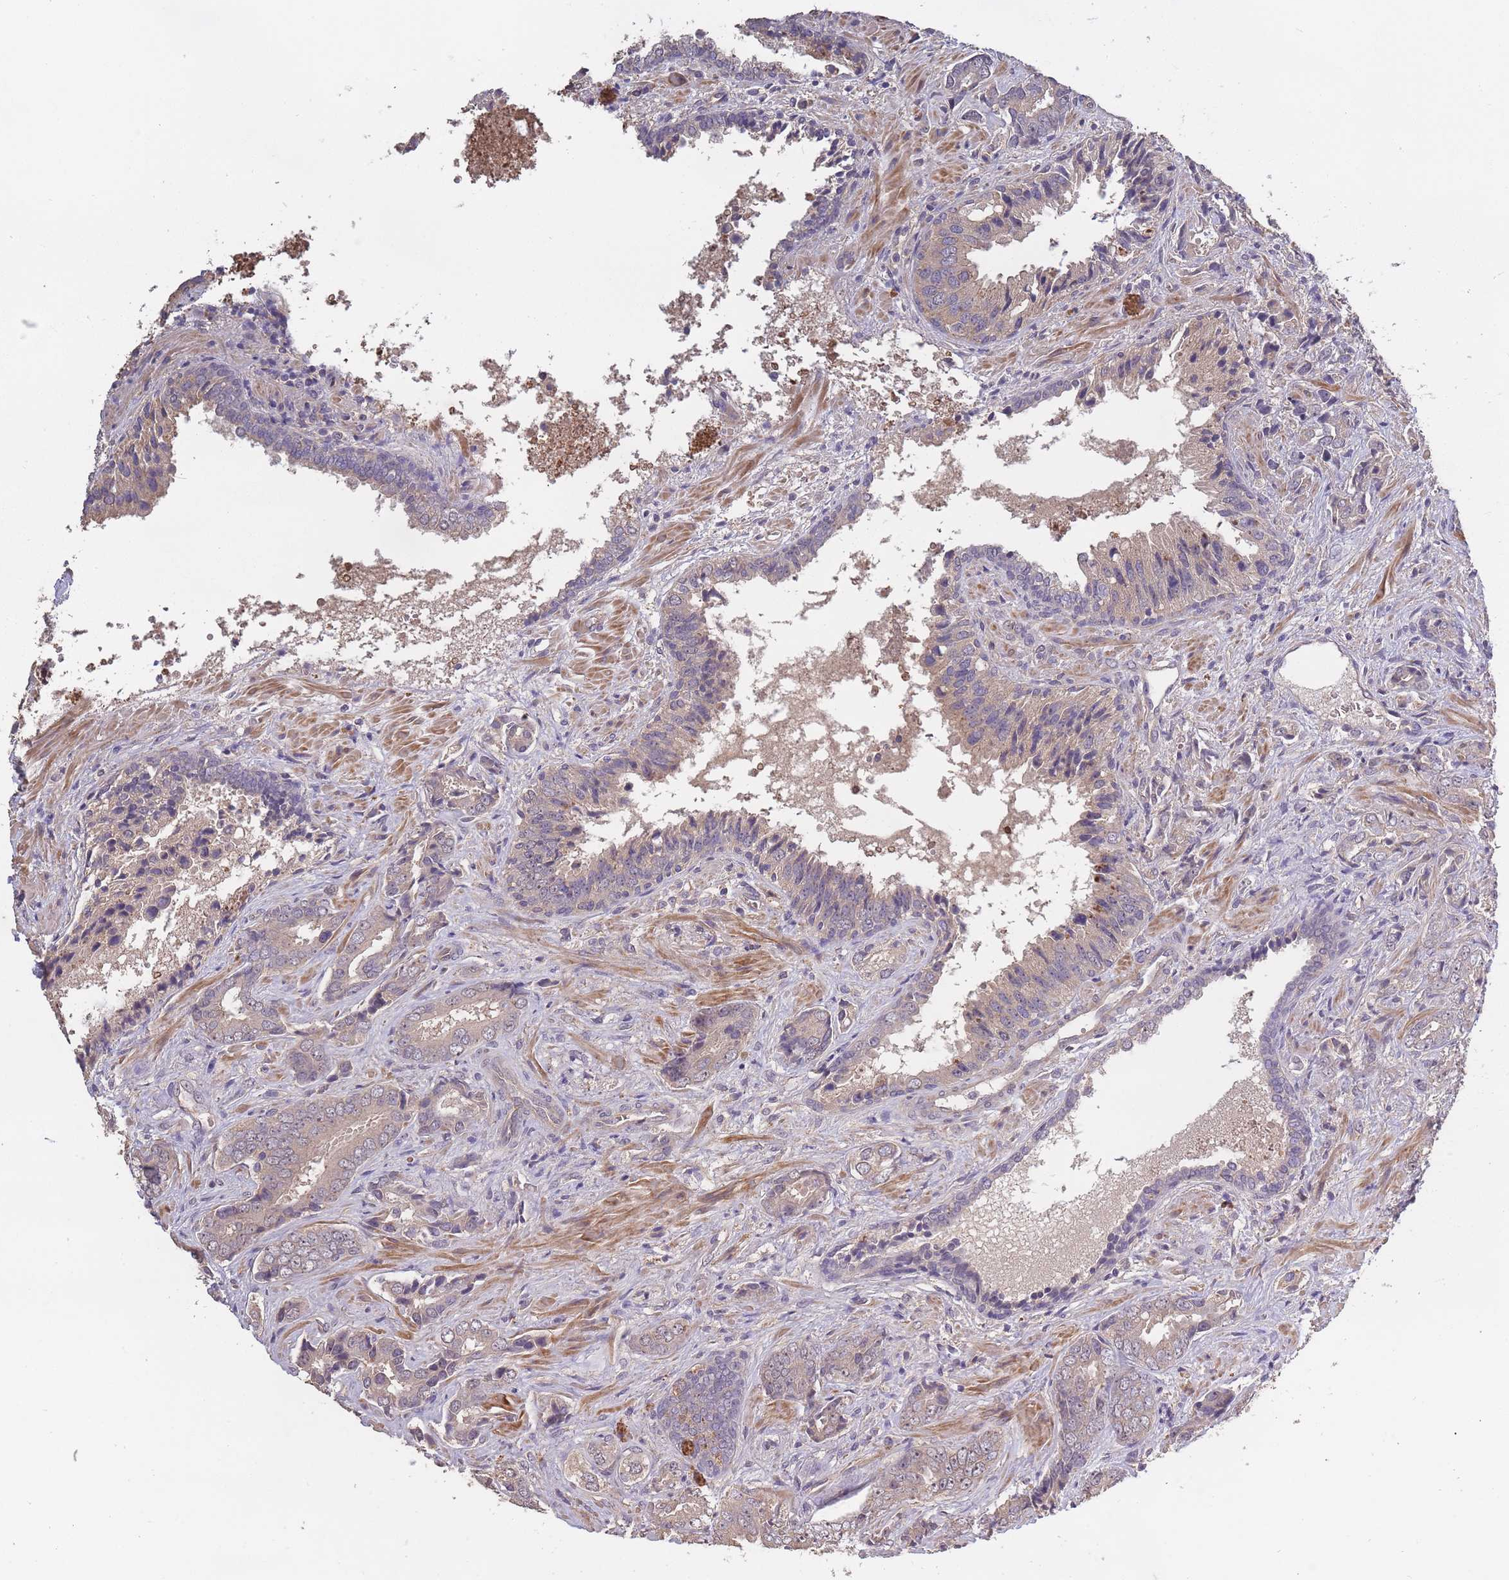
{"staining": {"intensity": "weak", "quantity": ">75%", "location": "cytoplasmic/membranous,nuclear"}, "tissue": "prostate cancer", "cell_type": "Tumor cells", "image_type": "cancer", "snomed": [{"axis": "morphology", "description": "Adenocarcinoma, High grade"}, {"axis": "topography", "description": "Prostate"}], "caption": "The immunohistochemical stain highlights weak cytoplasmic/membranous and nuclear expression in tumor cells of high-grade adenocarcinoma (prostate) tissue. (brown staining indicates protein expression, while blue staining denotes nuclei).", "gene": "KIAA1755", "patient": {"sex": "male", "age": 71}}